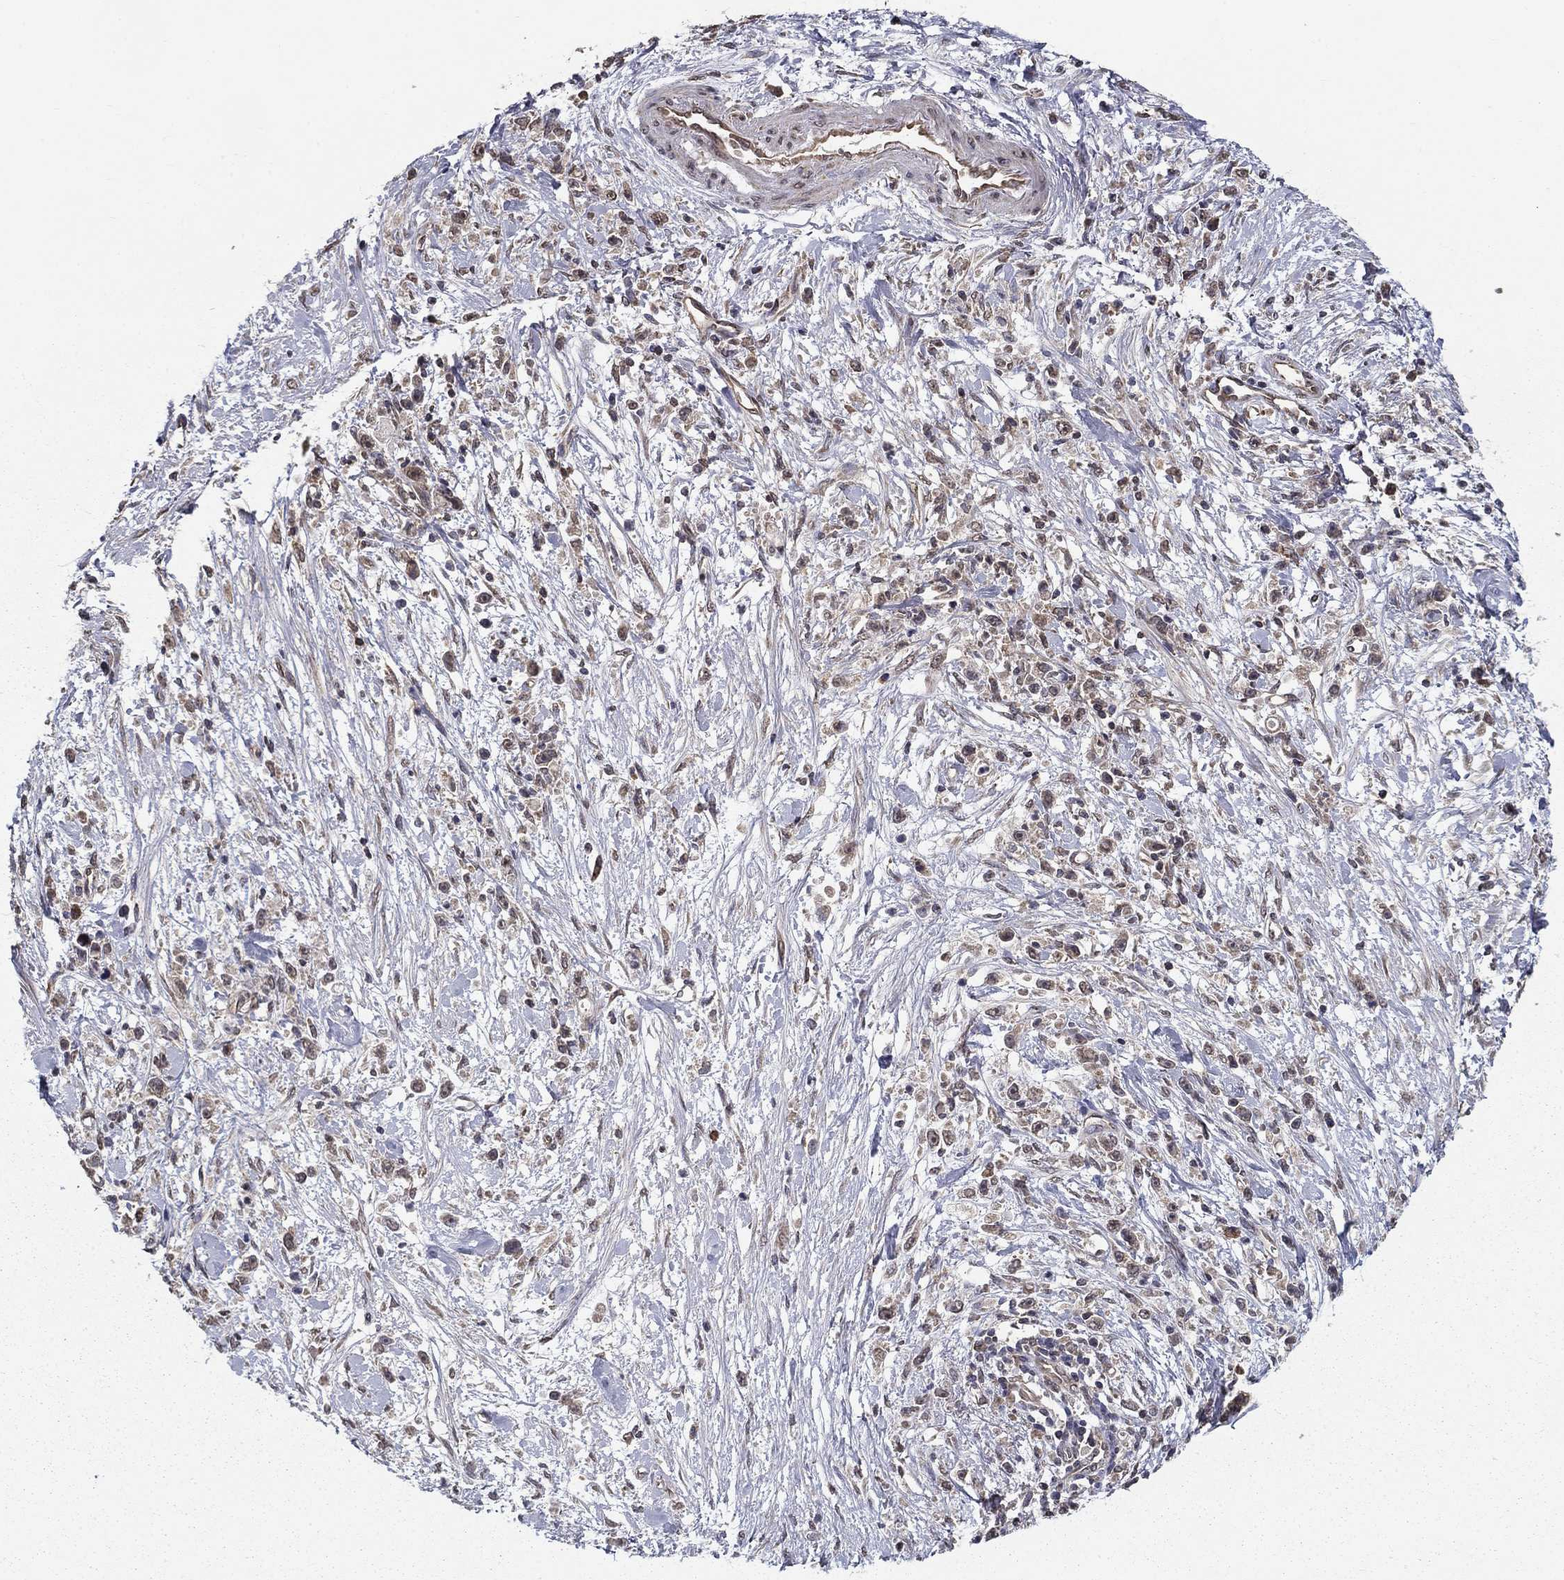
{"staining": {"intensity": "negative", "quantity": "none", "location": "none"}, "tissue": "stomach cancer", "cell_type": "Tumor cells", "image_type": "cancer", "snomed": [{"axis": "morphology", "description": "Adenocarcinoma, NOS"}, {"axis": "topography", "description": "Stomach"}], "caption": "Photomicrograph shows no significant protein positivity in tumor cells of adenocarcinoma (stomach).", "gene": "SLC2A13", "patient": {"sex": "female", "age": 59}}